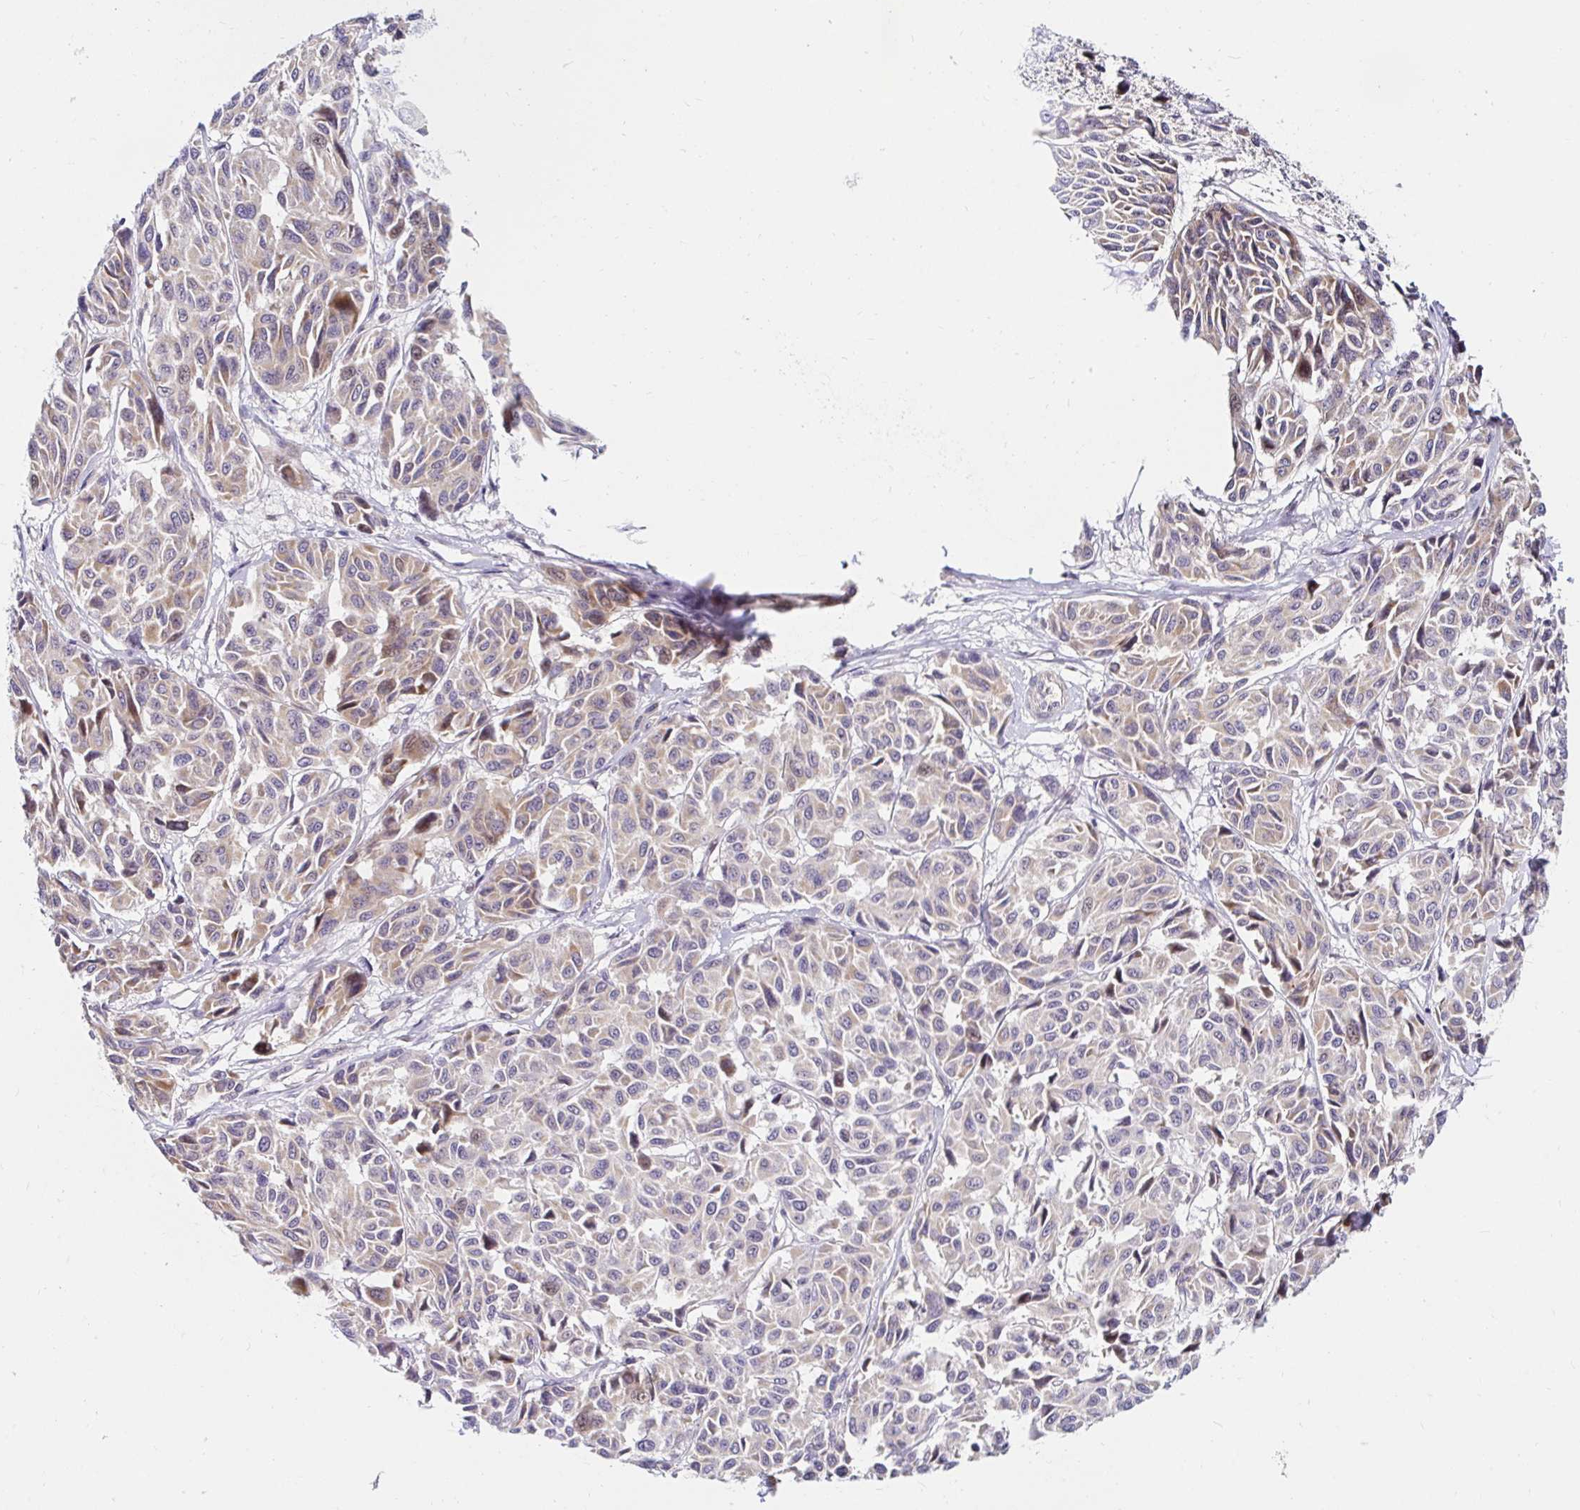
{"staining": {"intensity": "weak", "quantity": "25%-75%", "location": "cytoplasmic/membranous"}, "tissue": "melanoma", "cell_type": "Tumor cells", "image_type": "cancer", "snomed": [{"axis": "morphology", "description": "Malignant melanoma, NOS"}, {"axis": "topography", "description": "Skin"}], "caption": "This is an image of immunohistochemistry staining of melanoma, which shows weak expression in the cytoplasmic/membranous of tumor cells.", "gene": "GUCY1A1", "patient": {"sex": "female", "age": 66}}